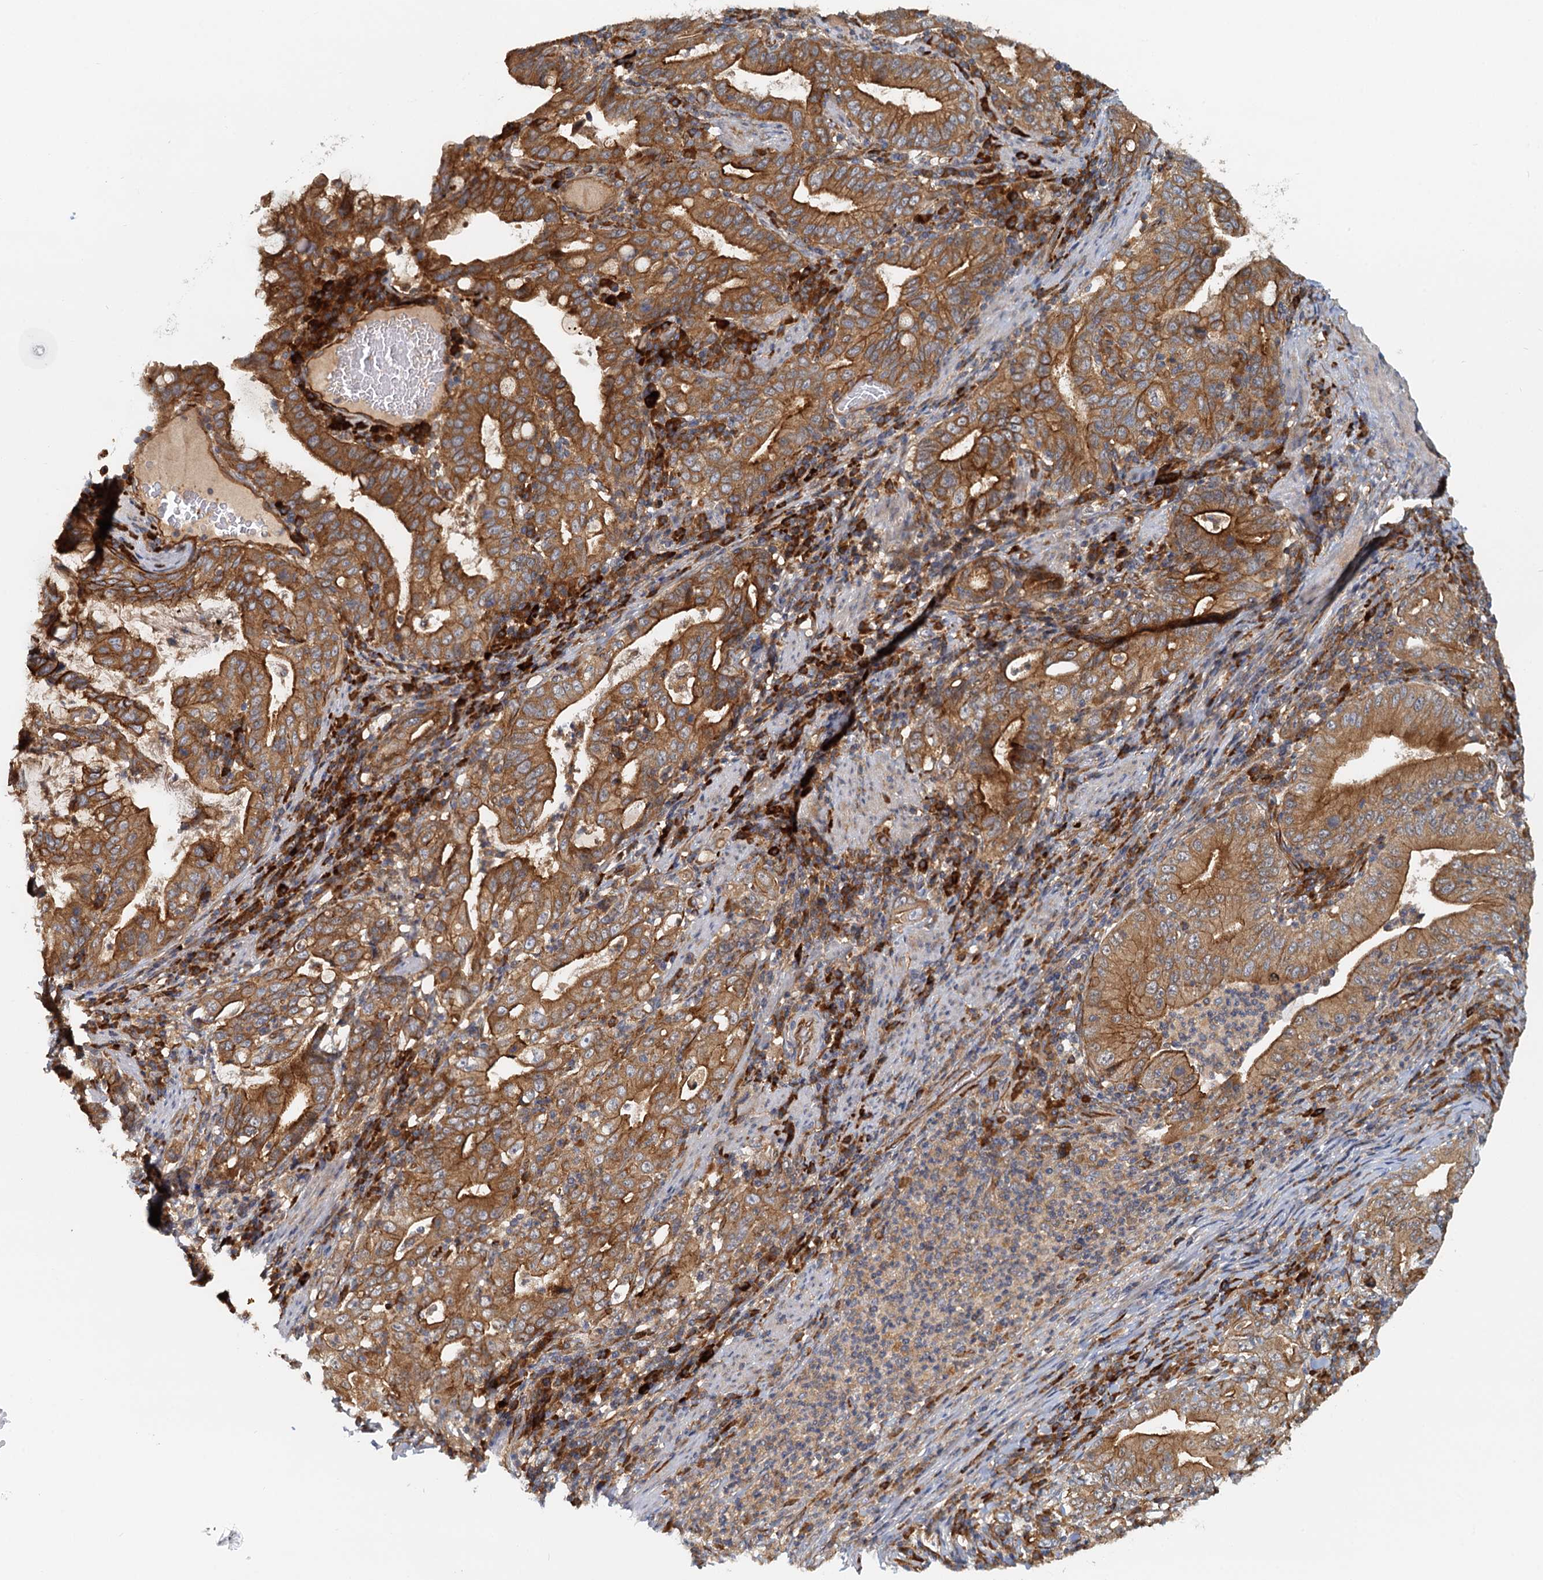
{"staining": {"intensity": "strong", "quantity": ">75%", "location": "cytoplasmic/membranous"}, "tissue": "stomach cancer", "cell_type": "Tumor cells", "image_type": "cancer", "snomed": [{"axis": "morphology", "description": "Normal tissue, NOS"}, {"axis": "morphology", "description": "Adenocarcinoma, NOS"}, {"axis": "topography", "description": "Esophagus"}, {"axis": "topography", "description": "Stomach, upper"}, {"axis": "topography", "description": "Peripheral nerve tissue"}], "caption": "Immunohistochemical staining of human stomach adenocarcinoma displays high levels of strong cytoplasmic/membranous positivity in about >75% of tumor cells. (DAB (3,3'-diaminobenzidine) = brown stain, brightfield microscopy at high magnification).", "gene": "NIPAL3", "patient": {"sex": "male", "age": 62}}